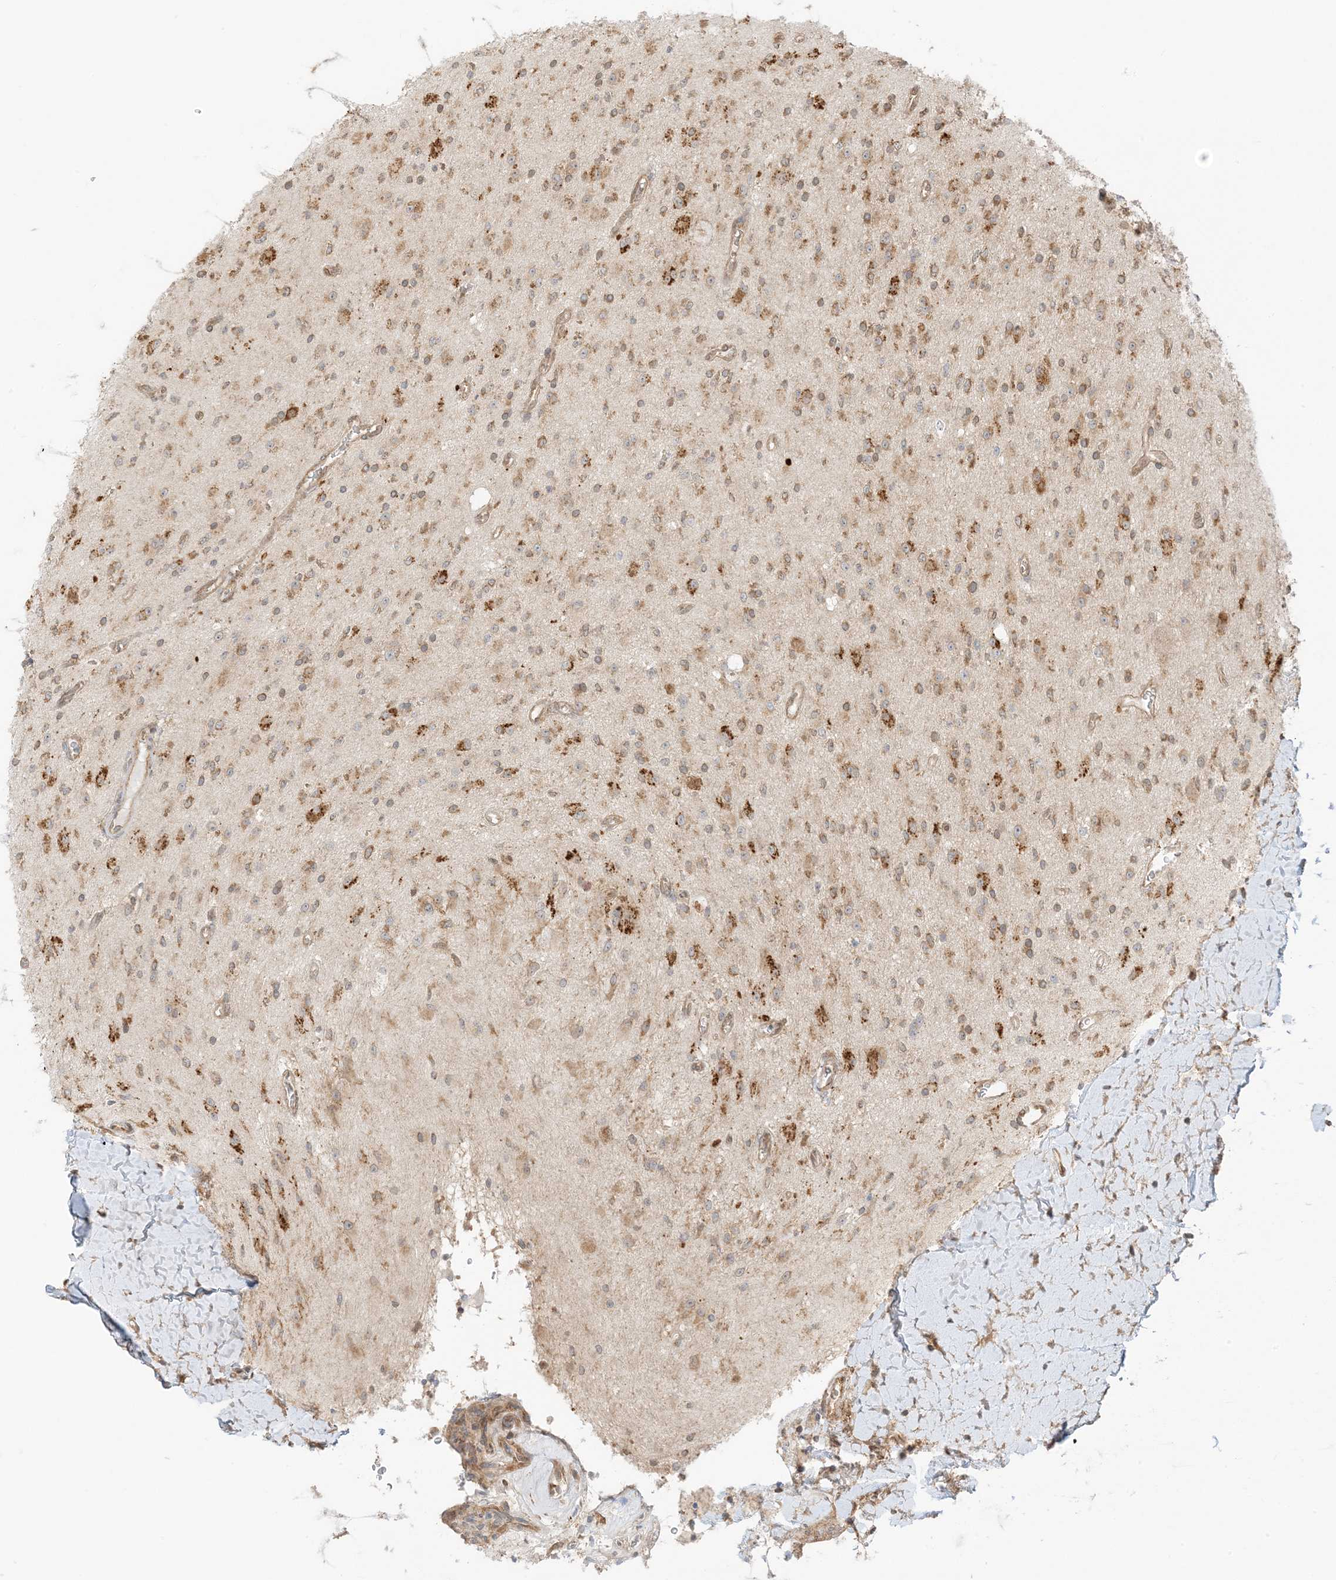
{"staining": {"intensity": "moderate", "quantity": "<25%", "location": "cytoplasmic/membranous"}, "tissue": "glioma", "cell_type": "Tumor cells", "image_type": "cancer", "snomed": [{"axis": "morphology", "description": "Glioma, malignant, High grade"}, {"axis": "topography", "description": "Brain"}], "caption": "Brown immunohistochemical staining in human glioma displays moderate cytoplasmic/membranous expression in about <25% of tumor cells.", "gene": "UBAP2L", "patient": {"sex": "male", "age": 34}}